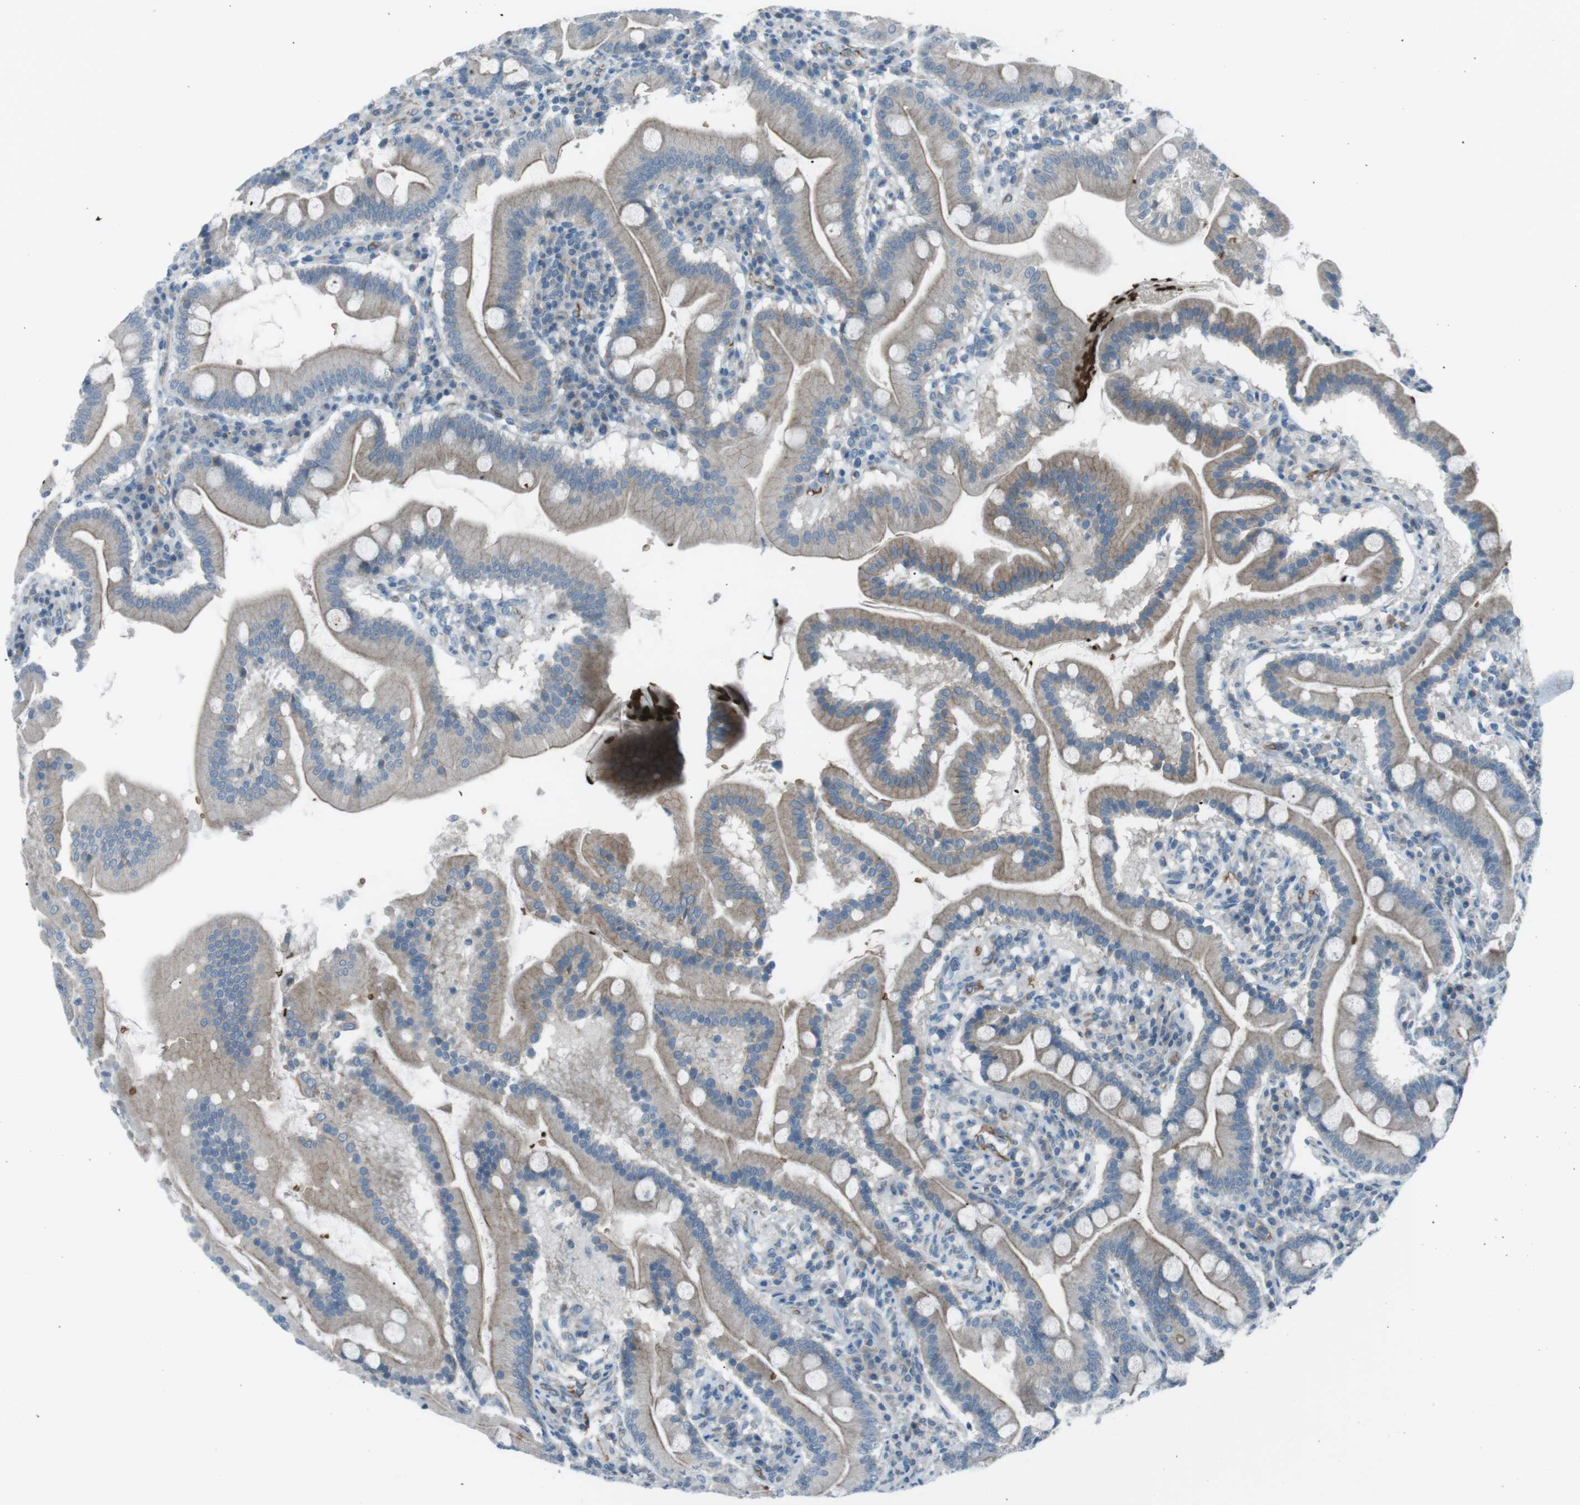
{"staining": {"intensity": "weak", "quantity": ">75%", "location": "cytoplasmic/membranous"}, "tissue": "duodenum", "cell_type": "Glandular cells", "image_type": "normal", "snomed": [{"axis": "morphology", "description": "Normal tissue, NOS"}, {"axis": "topography", "description": "Duodenum"}], "caption": "Glandular cells exhibit low levels of weak cytoplasmic/membranous staining in about >75% of cells in unremarkable duodenum. The staining was performed using DAB (3,3'-diaminobenzidine), with brown indicating positive protein expression. Nuclei are stained blue with hematoxylin.", "gene": "SPTA1", "patient": {"sex": "male", "age": 50}}